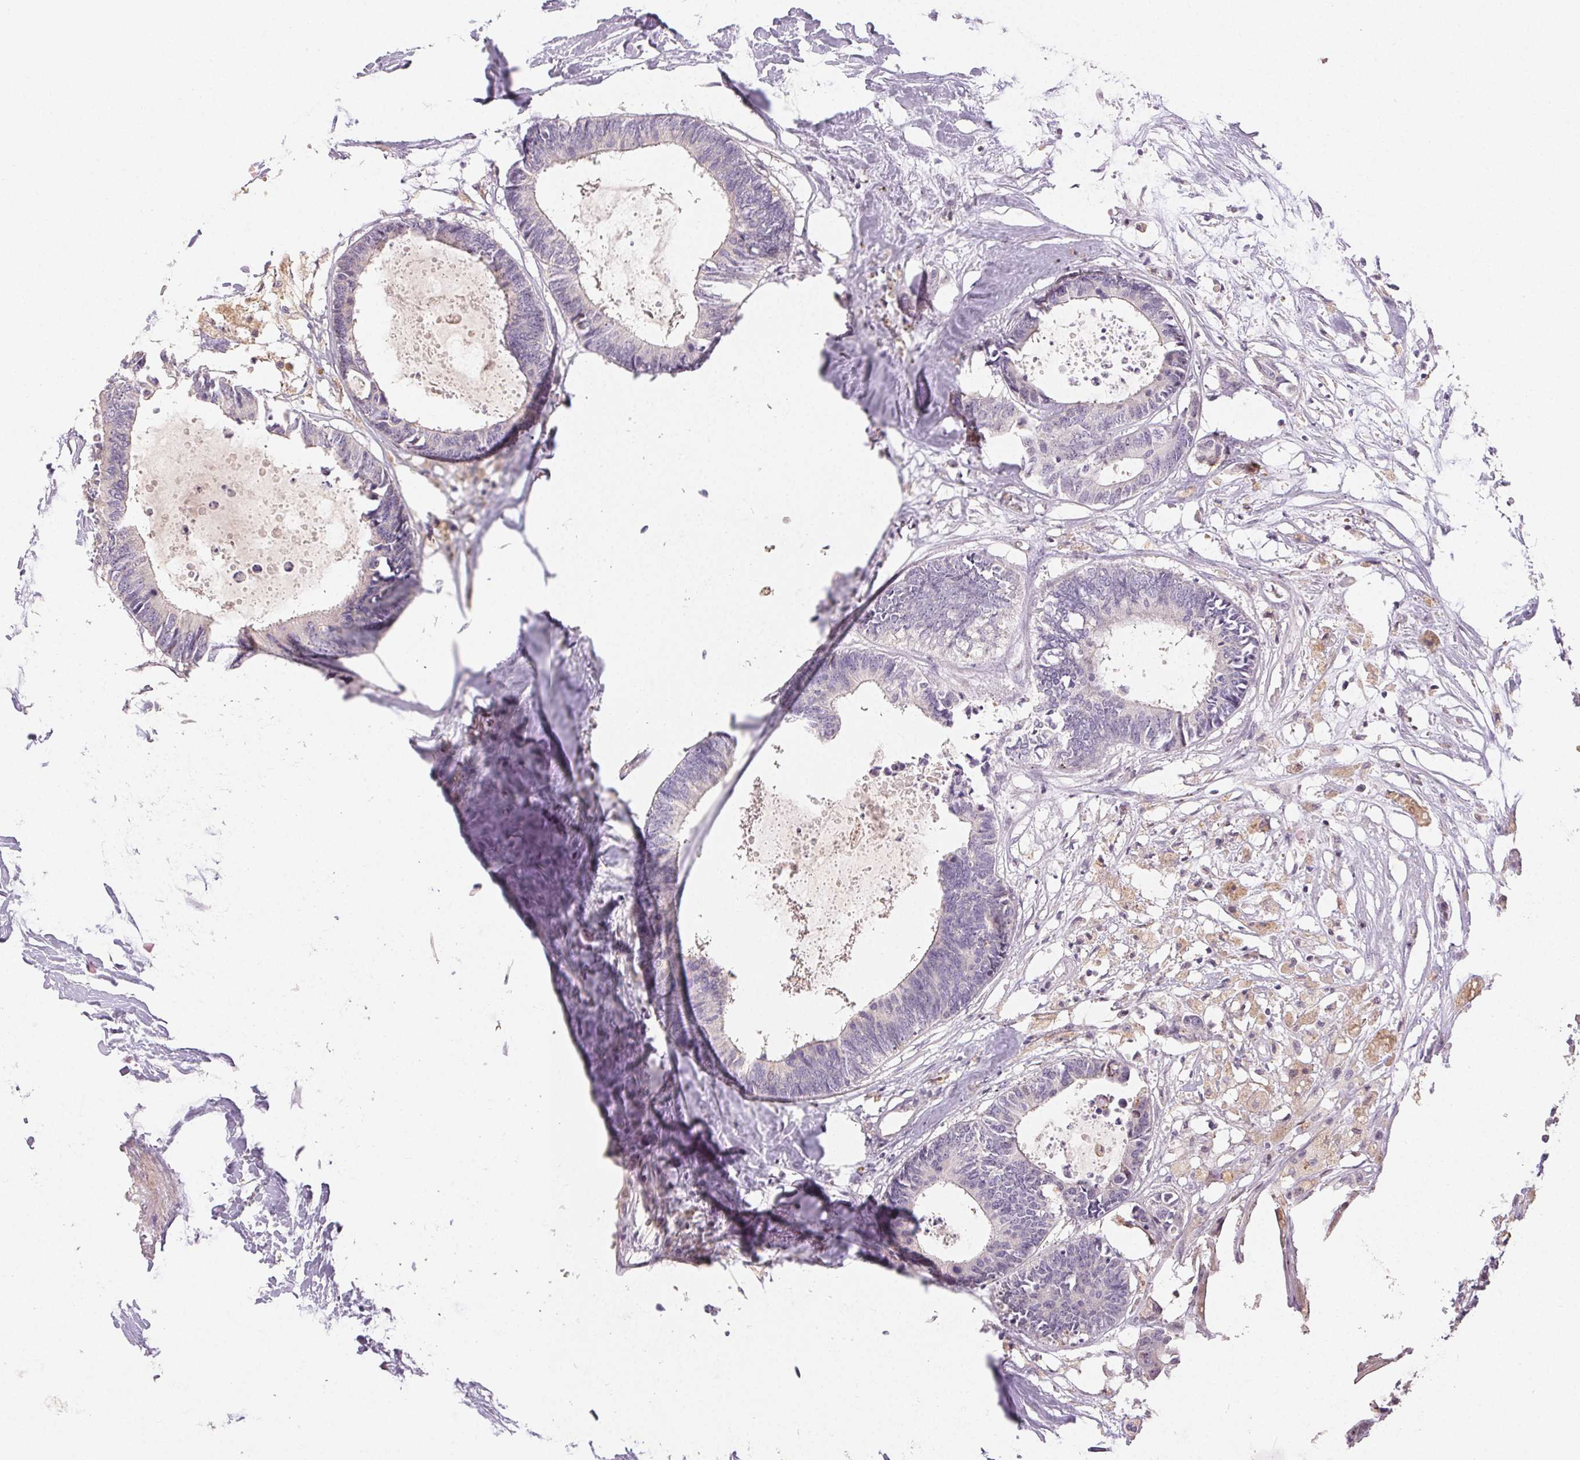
{"staining": {"intensity": "negative", "quantity": "none", "location": "none"}, "tissue": "colorectal cancer", "cell_type": "Tumor cells", "image_type": "cancer", "snomed": [{"axis": "morphology", "description": "Adenocarcinoma, NOS"}, {"axis": "topography", "description": "Colon"}, {"axis": "topography", "description": "Rectum"}], "caption": "There is no significant positivity in tumor cells of adenocarcinoma (colorectal).", "gene": "RPGRIP1", "patient": {"sex": "male", "age": 57}}